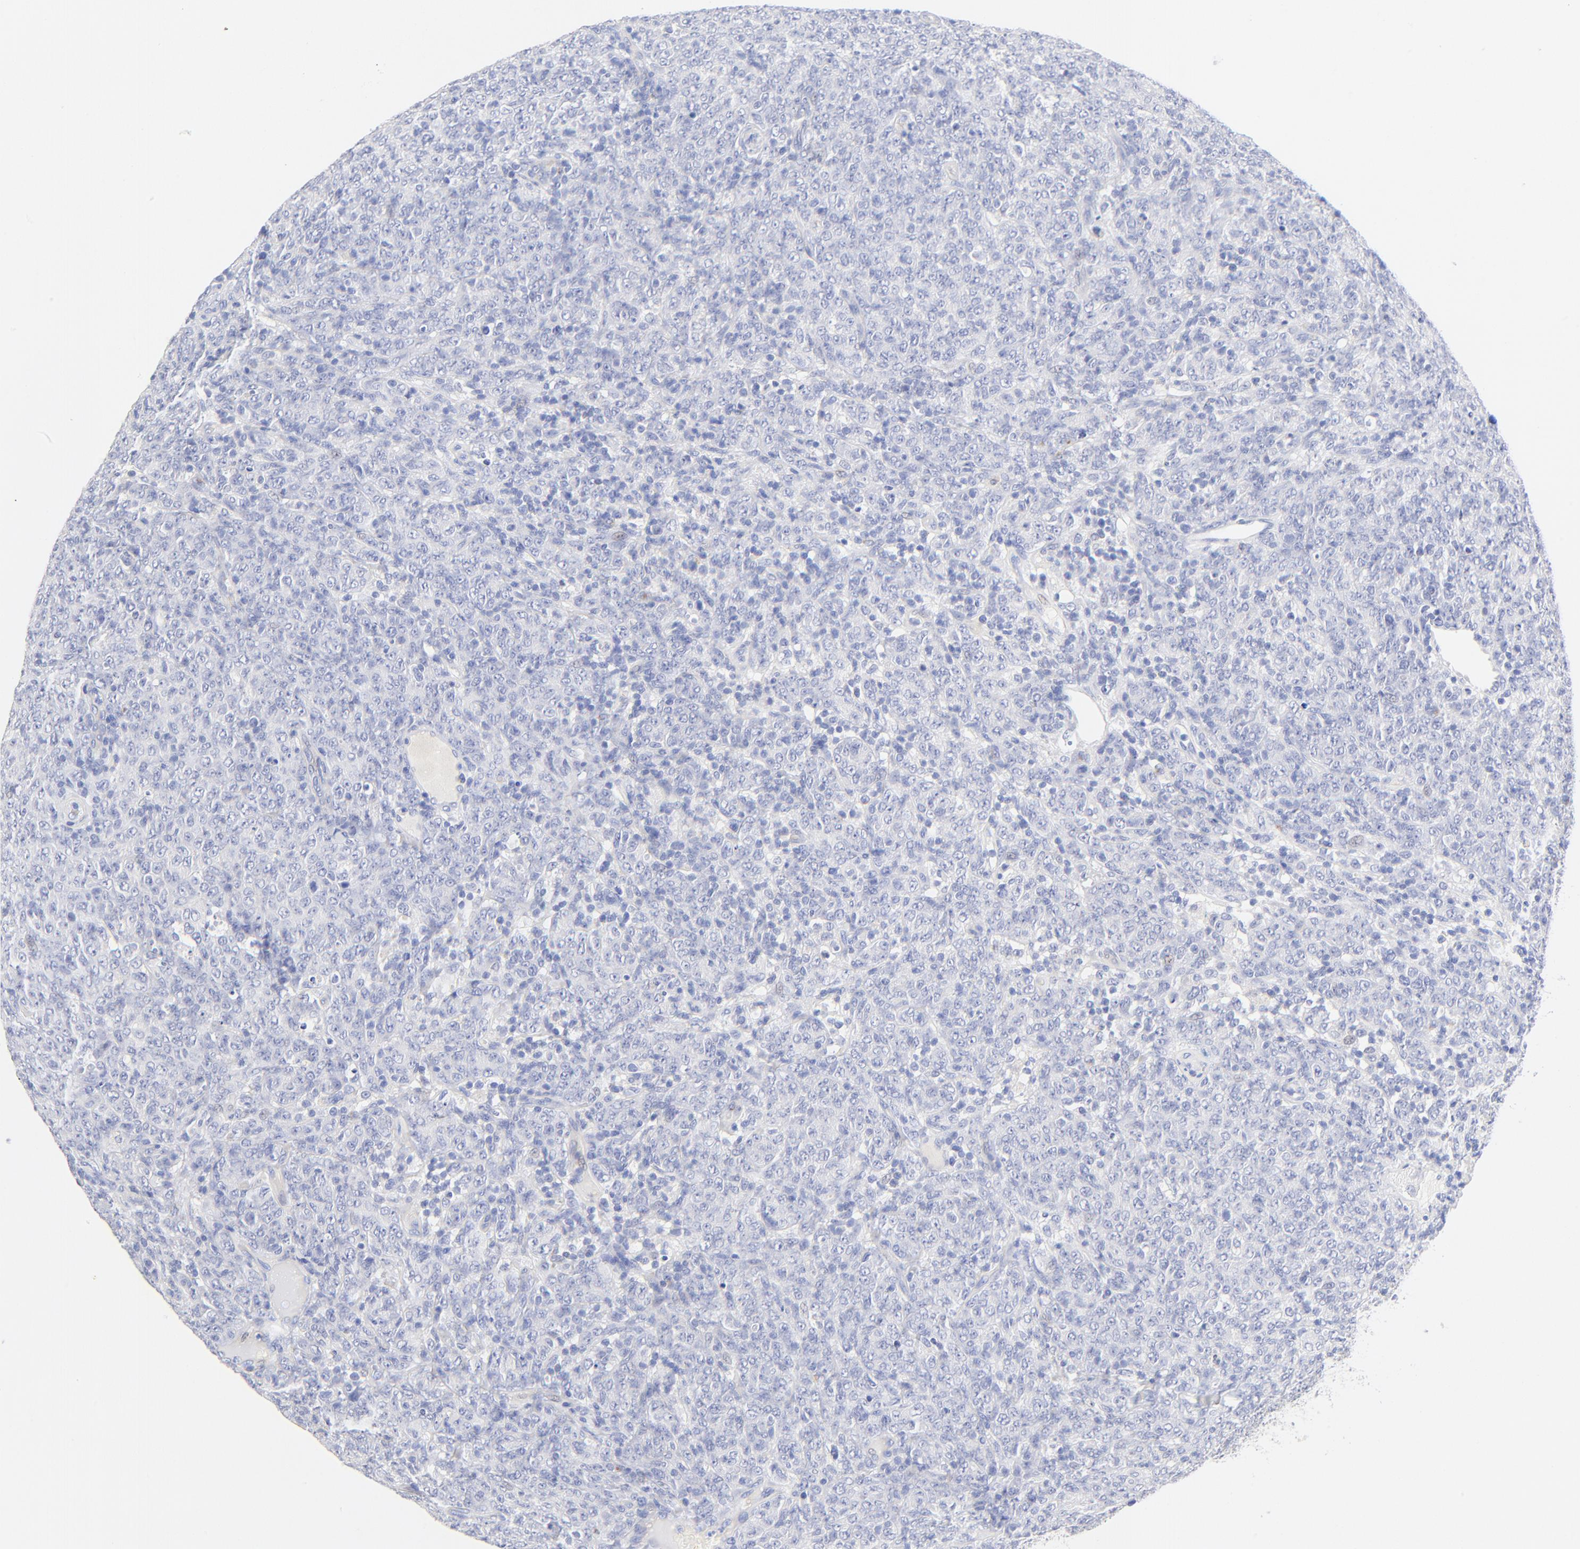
{"staining": {"intensity": "negative", "quantity": "none", "location": "none"}, "tissue": "lymphoma", "cell_type": "Tumor cells", "image_type": "cancer", "snomed": [{"axis": "morphology", "description": "Malignant lymphoma, non-Hodgkin's type, High grade"}, {"axis": "topography", "description": "Tonsil"}], "caption": "A high-resolution photomicrograph shows immunohistochemistry (IHC) staining of lymphoma, which demonstrates no significant staining in tumor cells.", "gene": "SULT4A1", "patient": {"sex": "female", "age": 36}}